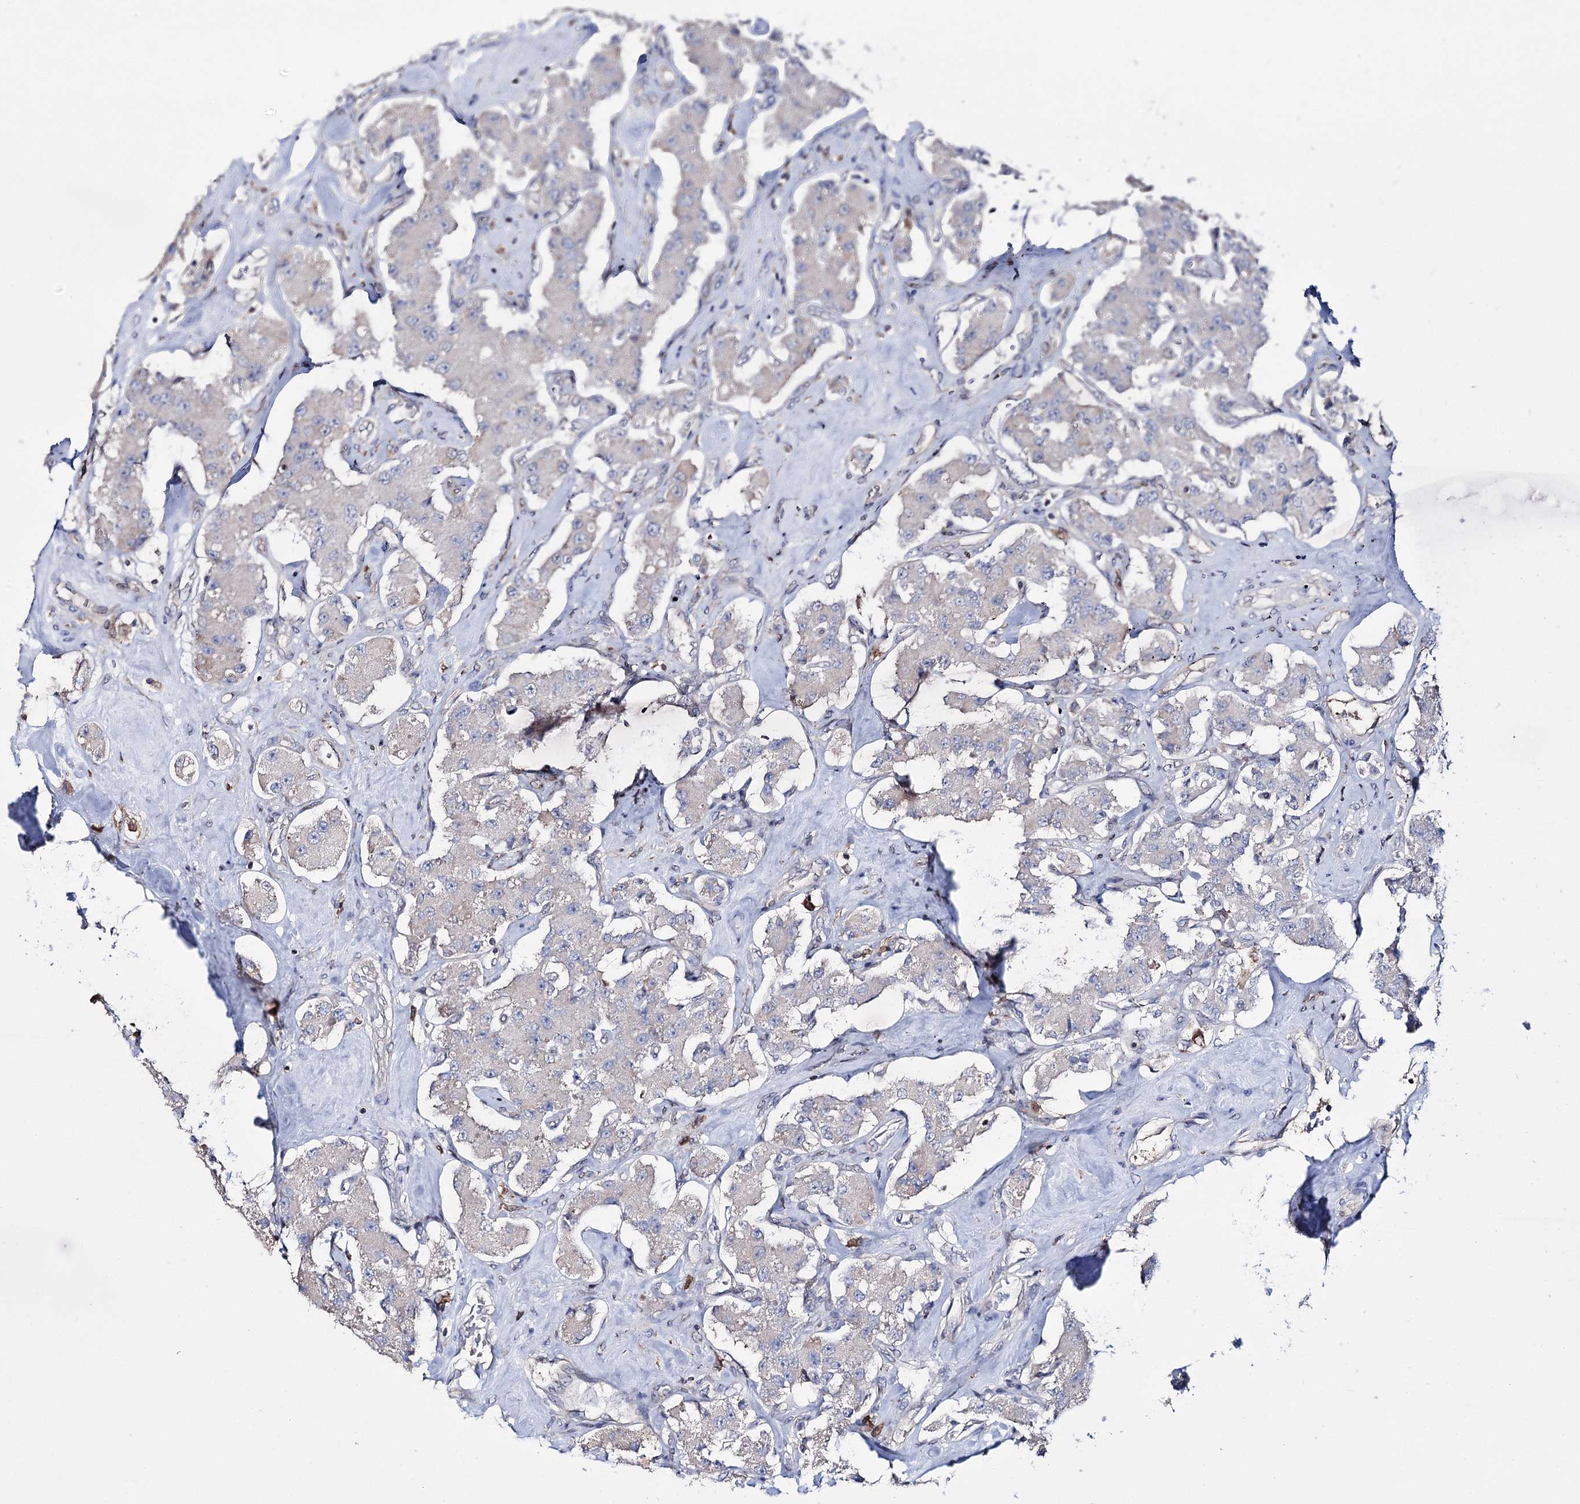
{"staining": {"intensity": "weak", "quantity": "<25%", "location": "cytoplasmic/membranous"}, "tissue": "carcinoid", "cell_type": "Tumor cells", "image_type": "cancer", "snomed": [{"axis": "morphology", "description": "Carcinoid, malignant, NOS"}, {"axis": "topography", "description": "Pancreas"}], "caption": "An IHC micrograph of carcinoid is shown. There is no staining in tumor cells of carcinoid.", "gene": "PTER", "patient": {"sex": "male", "age": 41}}